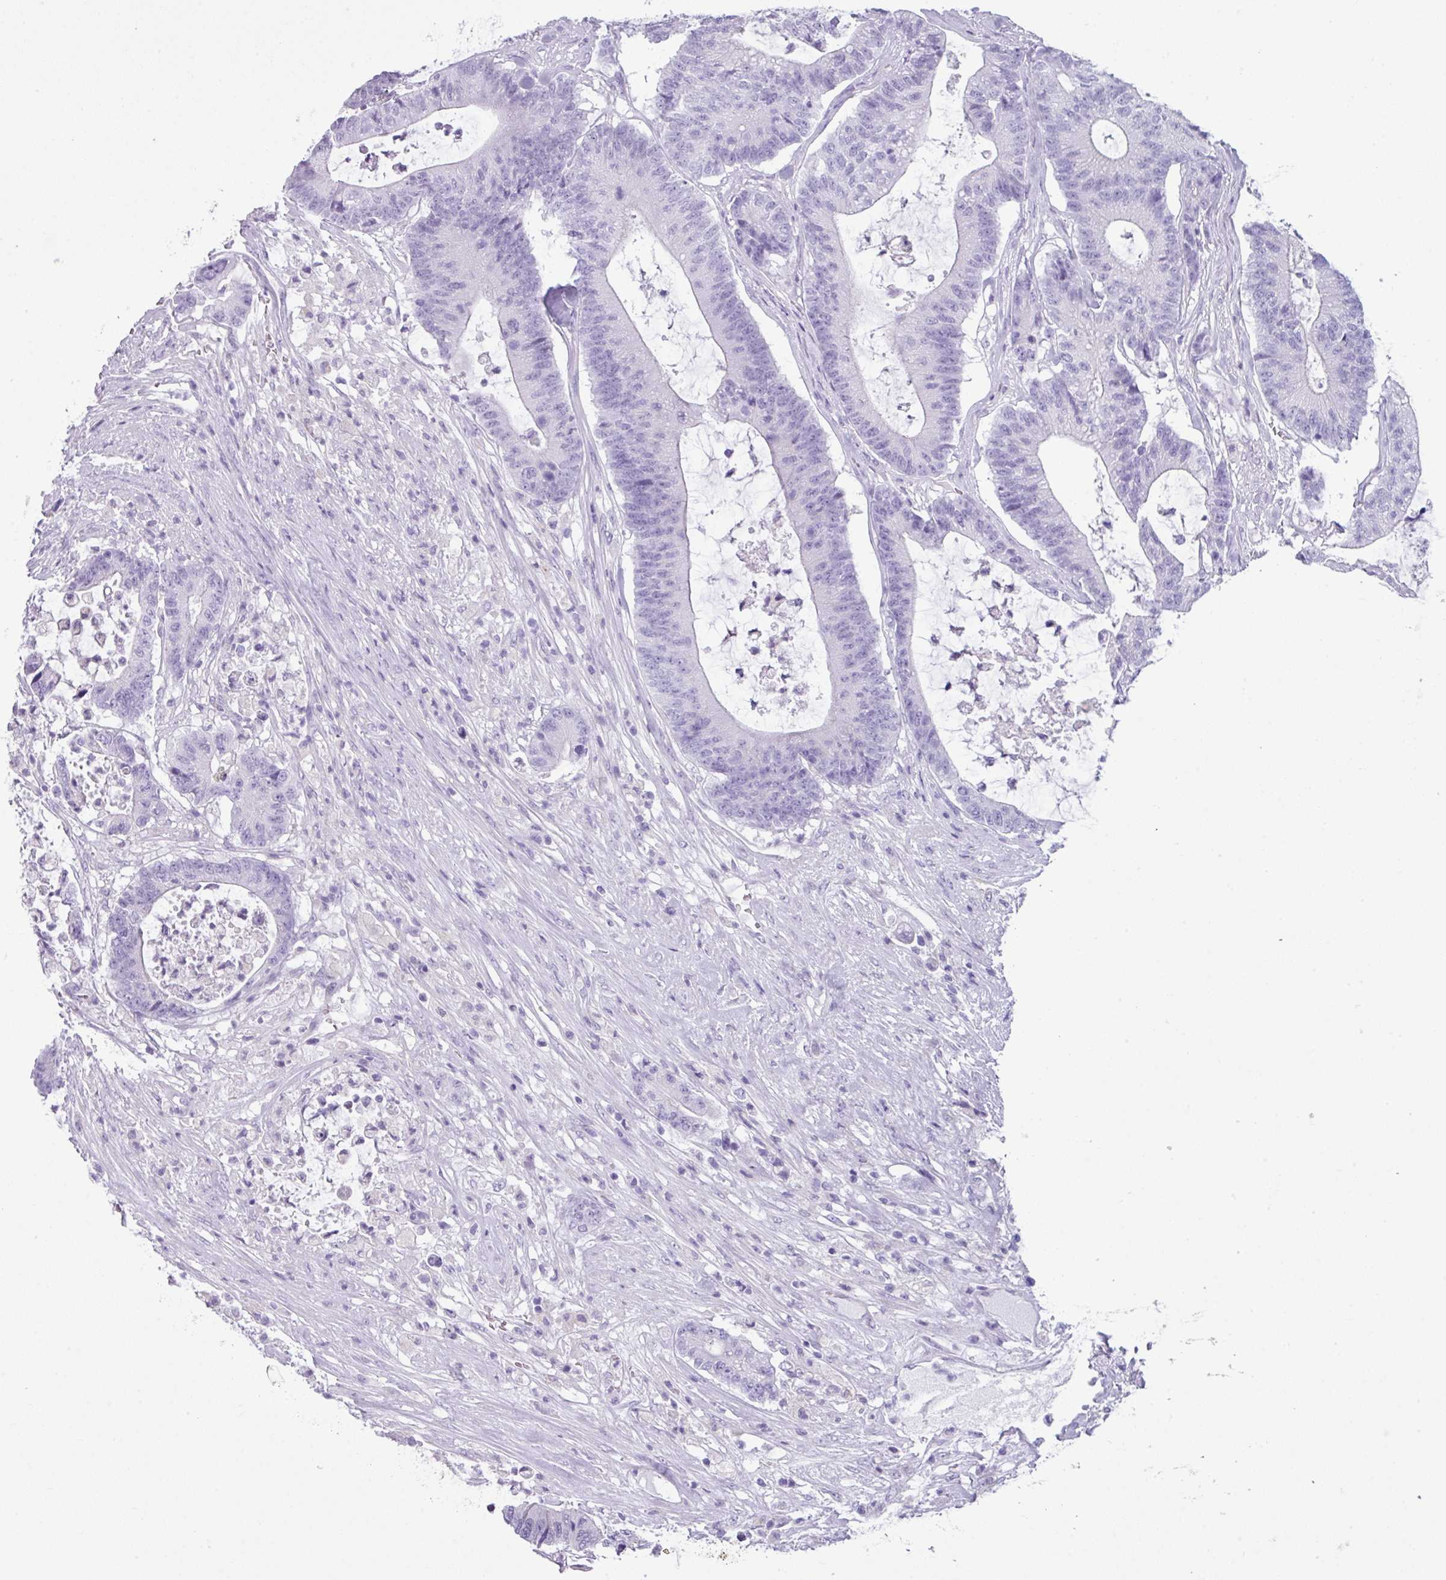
{"staining": {"intensity": "negative", "quantity": "none", "location": "none"}, "tissue": "colorectal cancer", "cell_type": "Tumor cells", "image_type": "cancer", "snomed": [{"axis": "morphology", "description": "Adenocarcinoma, NOS"}, {"axis": "topography", "description": "Colon"}], "caption": "Tumor cells show no significant protein positivity in colorectal cancer.", "gene": "ABCC5", "patient": {"sex": "female", "age": 84}}